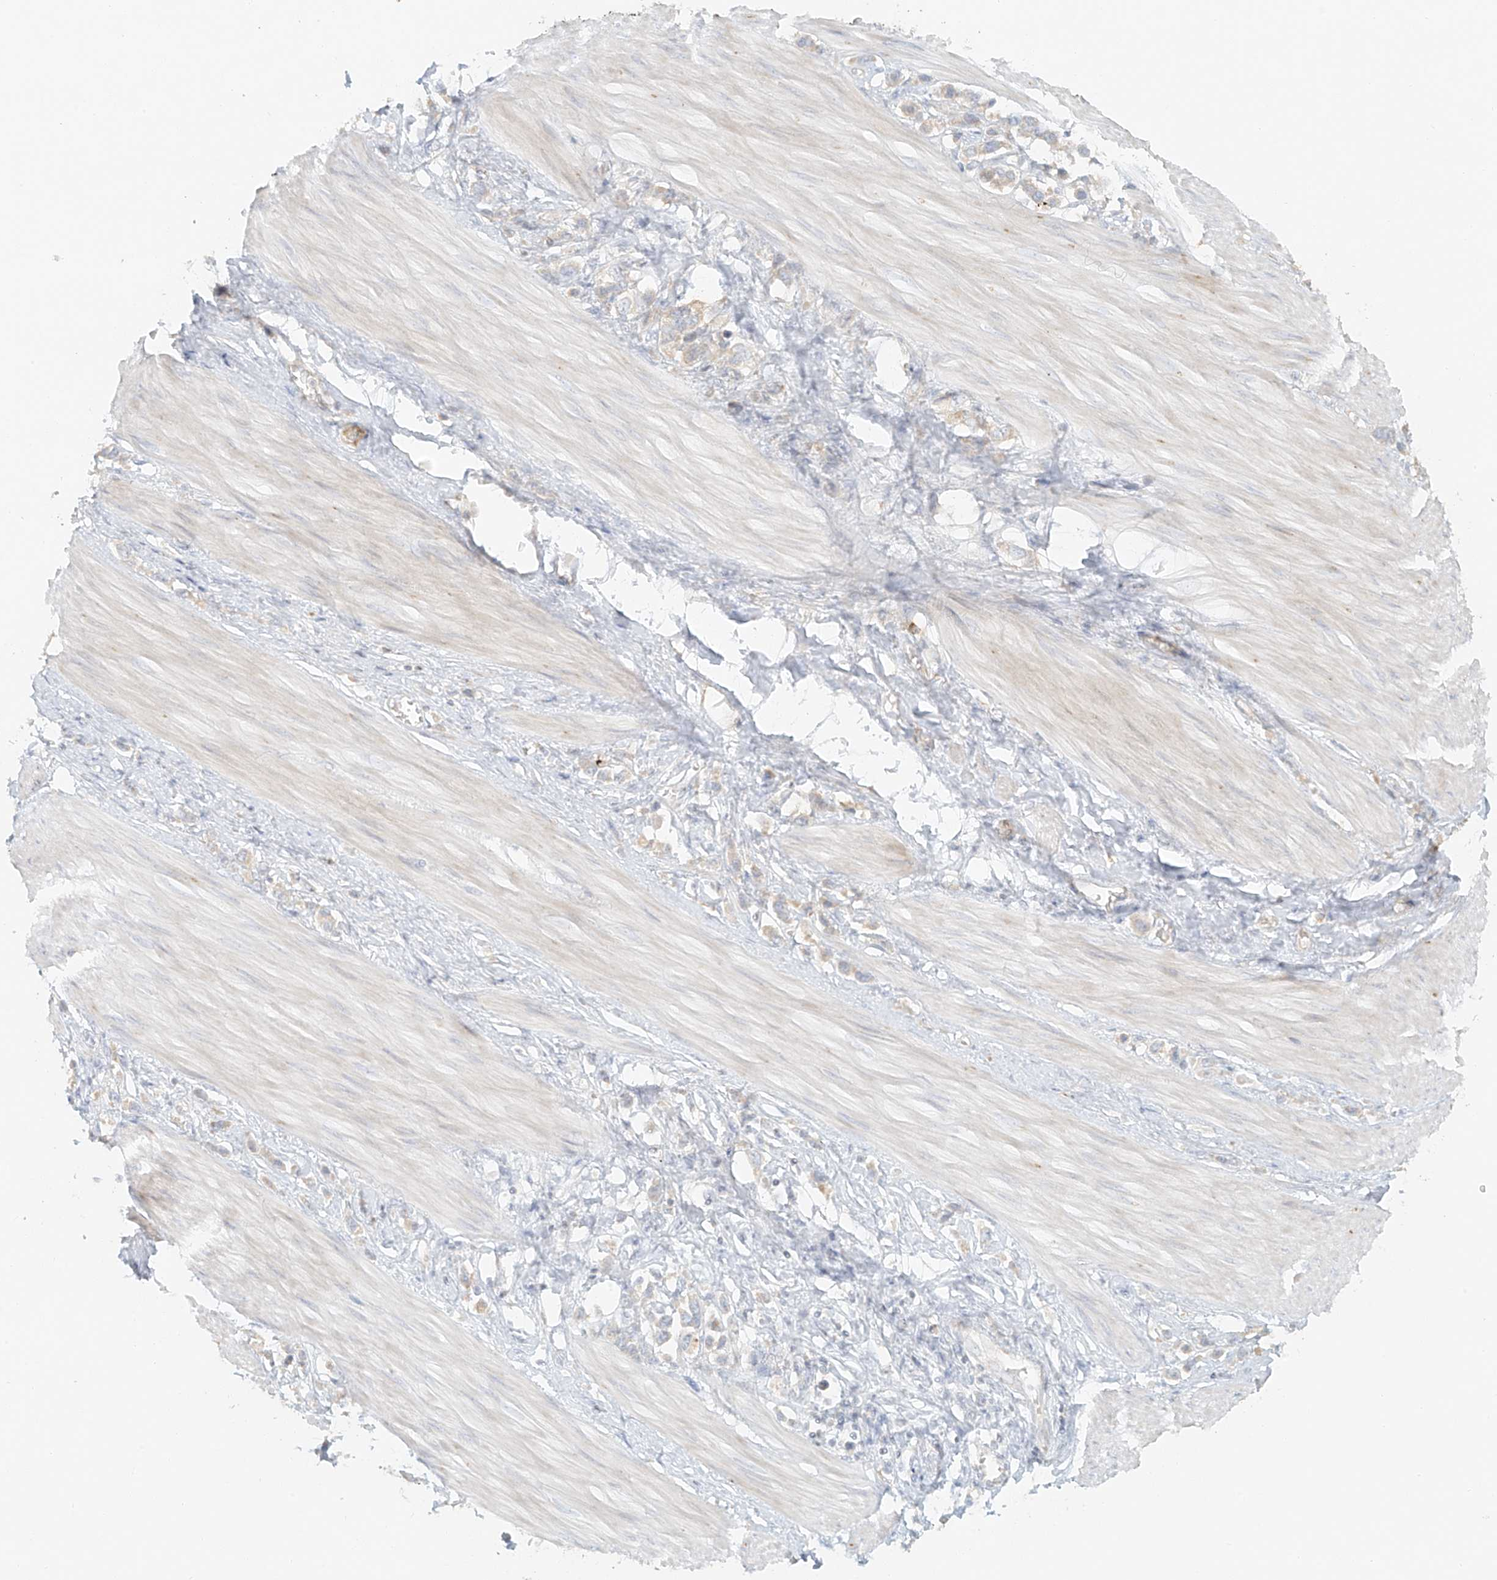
{"staining": {"intensity": "negative", "quantity": "none", "location": "none"}, "tissue": "stomach cancer", "cell_type": "Tumor cells", "image_type": "cancer", "snomed": [{"axis": "morphology", "description": "Adenocarcinoma, NOS"}, {"axis": "topography", "description": "Stomach"}], "caption": "A high-resolution photomicrograph shows immunohistochemistry staining of stomach adenocarcinoma, which shows no significant positivity in tumor cells. Brightfield microscopy of immunohistochemistry stained with DAB (brown) and hematoxylin (blue), captured at high magnification.", "gene": "MIPEP", "patient": {"sex": "female", "age": 65}}